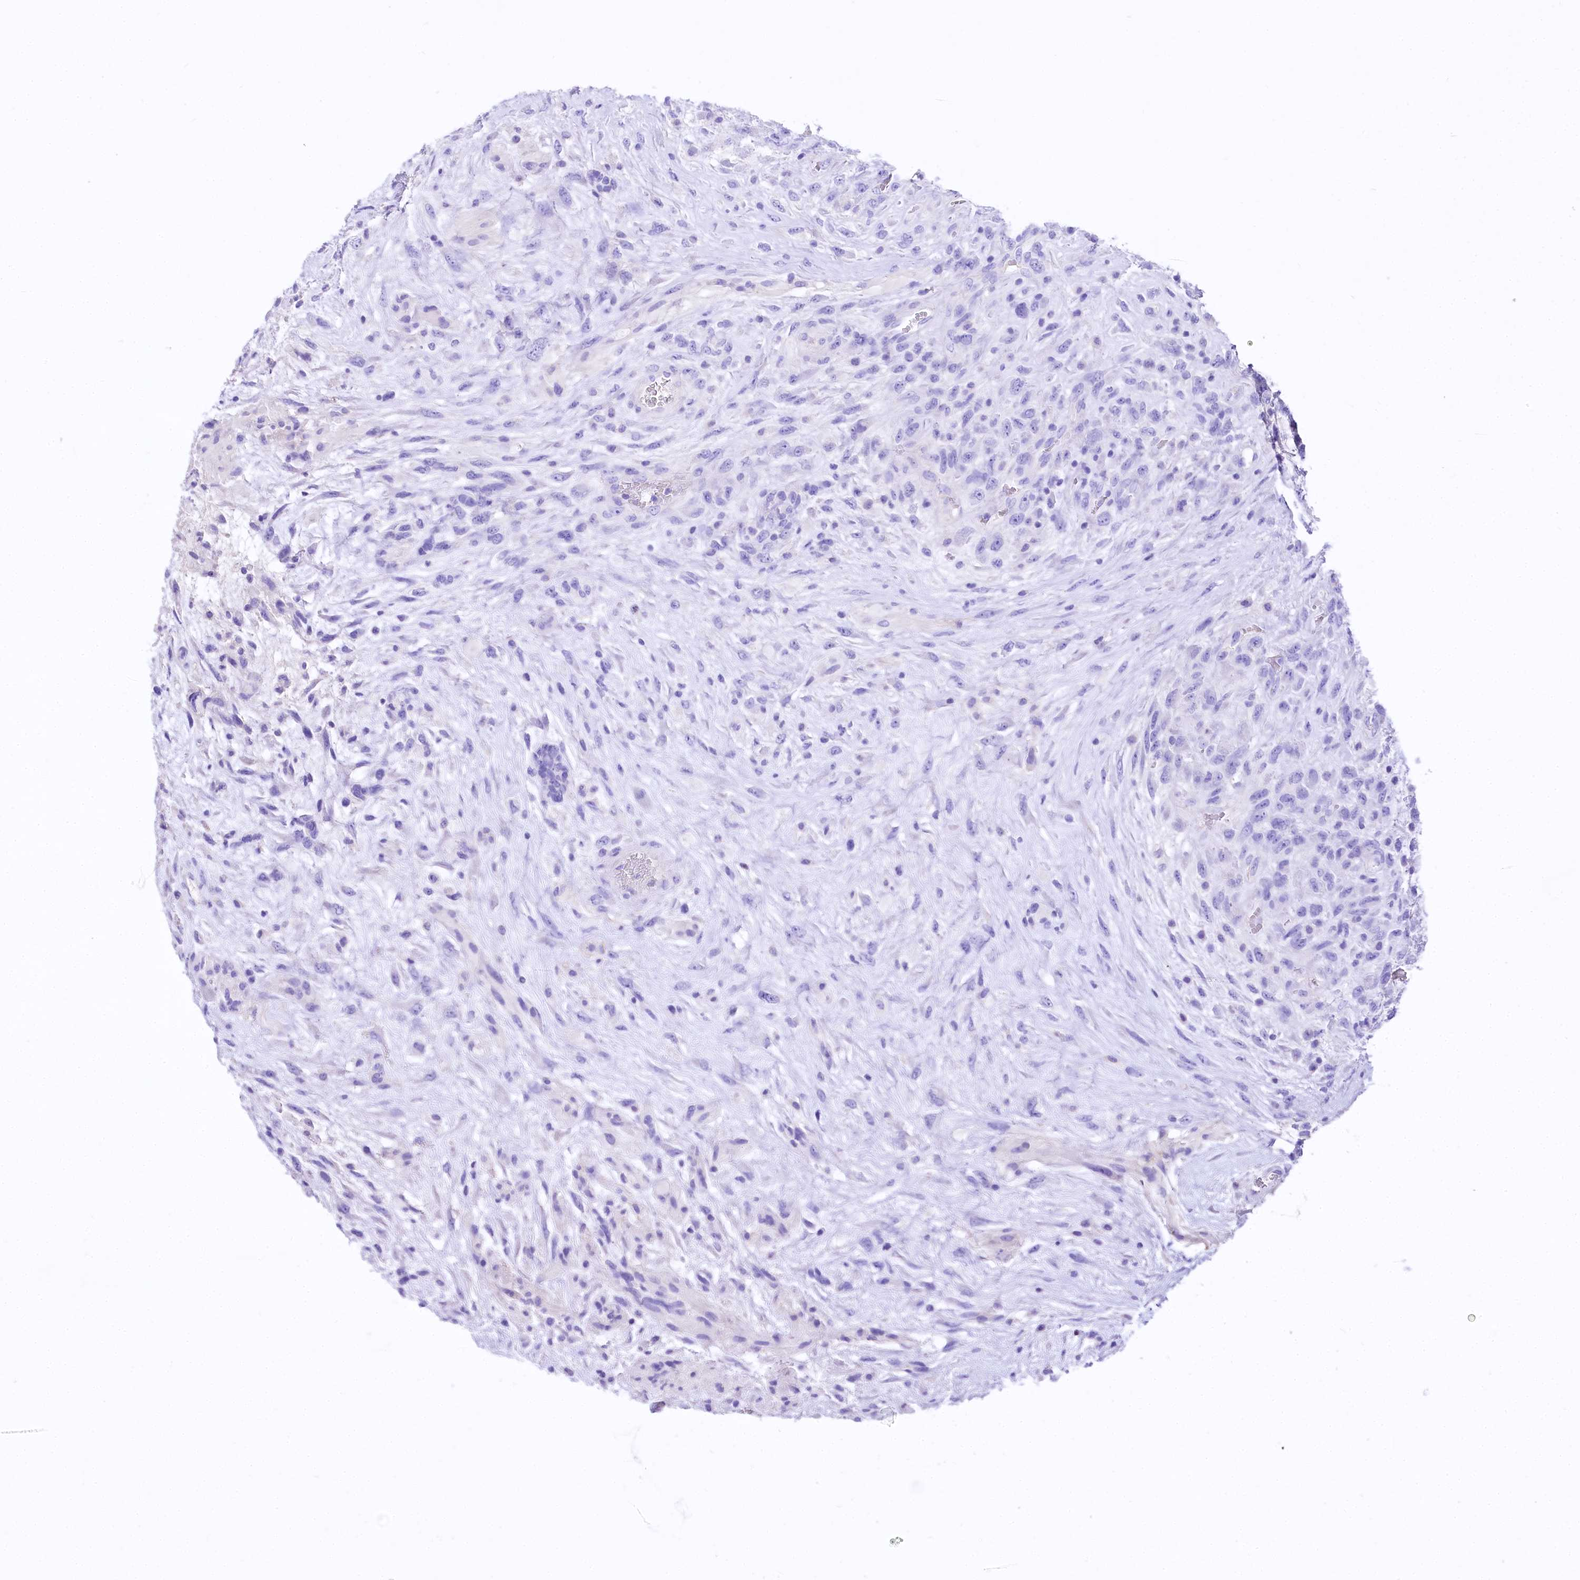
{"staining": {"intensity": "negative", "quantity": "none", "location": "none"}, "tissue": "glioma", "cell_type": "Tumor cells", "image_type": "cancer", "snomed": [{"axis": "morphology", "description": "Glioma, malignant, High grade"}, {"axis": "topography", "description": "Brain"}], "caption": "Immunohistochemical staining of glioma reveals no significant positivity in tumor cells. (DAB IHC visualized using brightfield microscopy, high magnification).", "gene": "A2ML1", "patient": {"sex": "male", "age": 61}}